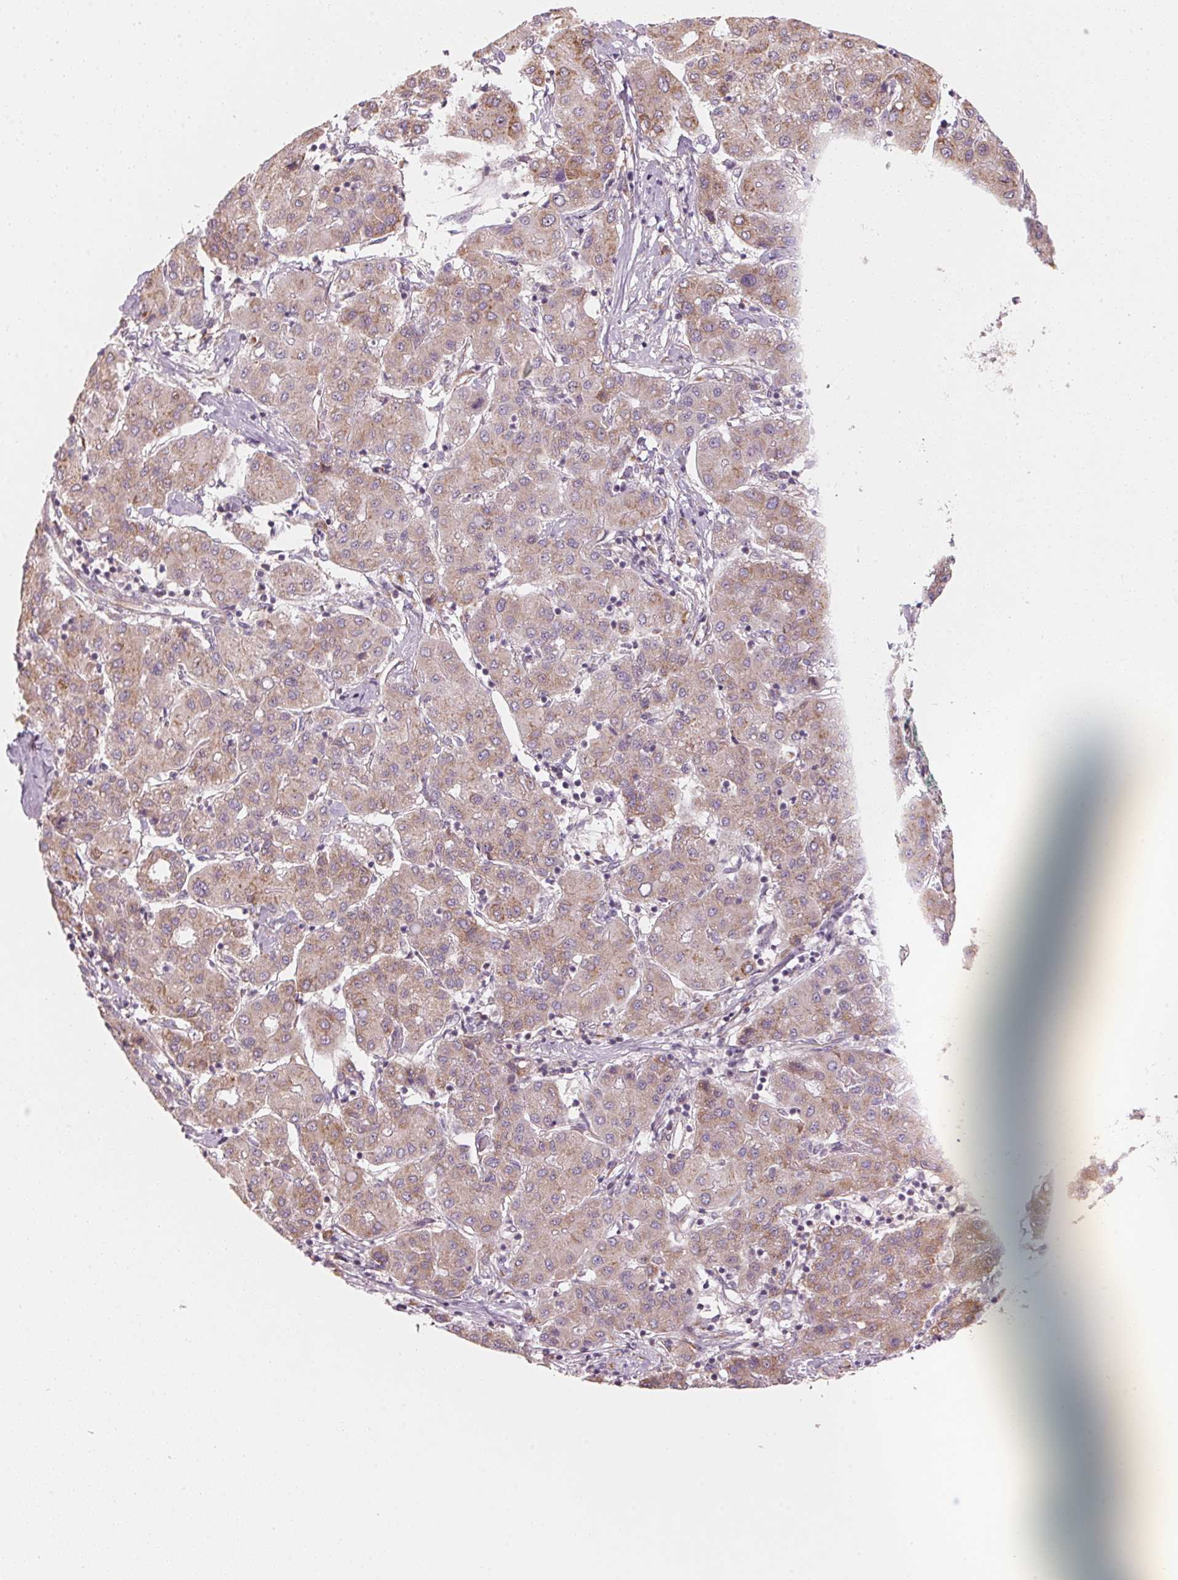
{"staining": {"intensity": "weak", "quantity": ">75%", "location": "cytoplasmic/membranous"}, "tissue": "liver cancer", "cell_type": "Tumor cells", "image_type": "cancer", "snomed": [{"axis": "morphology", "description": "Carcinoma, Hepatocellular, NOS"}, {"axis": "topography", "description": "Liver"}], "caption": "Liver cancer was stained to show a protein in brown. There is low levels of weak cytoplasmic/membranous expression in approximately >75% of tumor cells.", "gene": "BLOC1S2", "patient": {"sex": "male", "age": 65}}